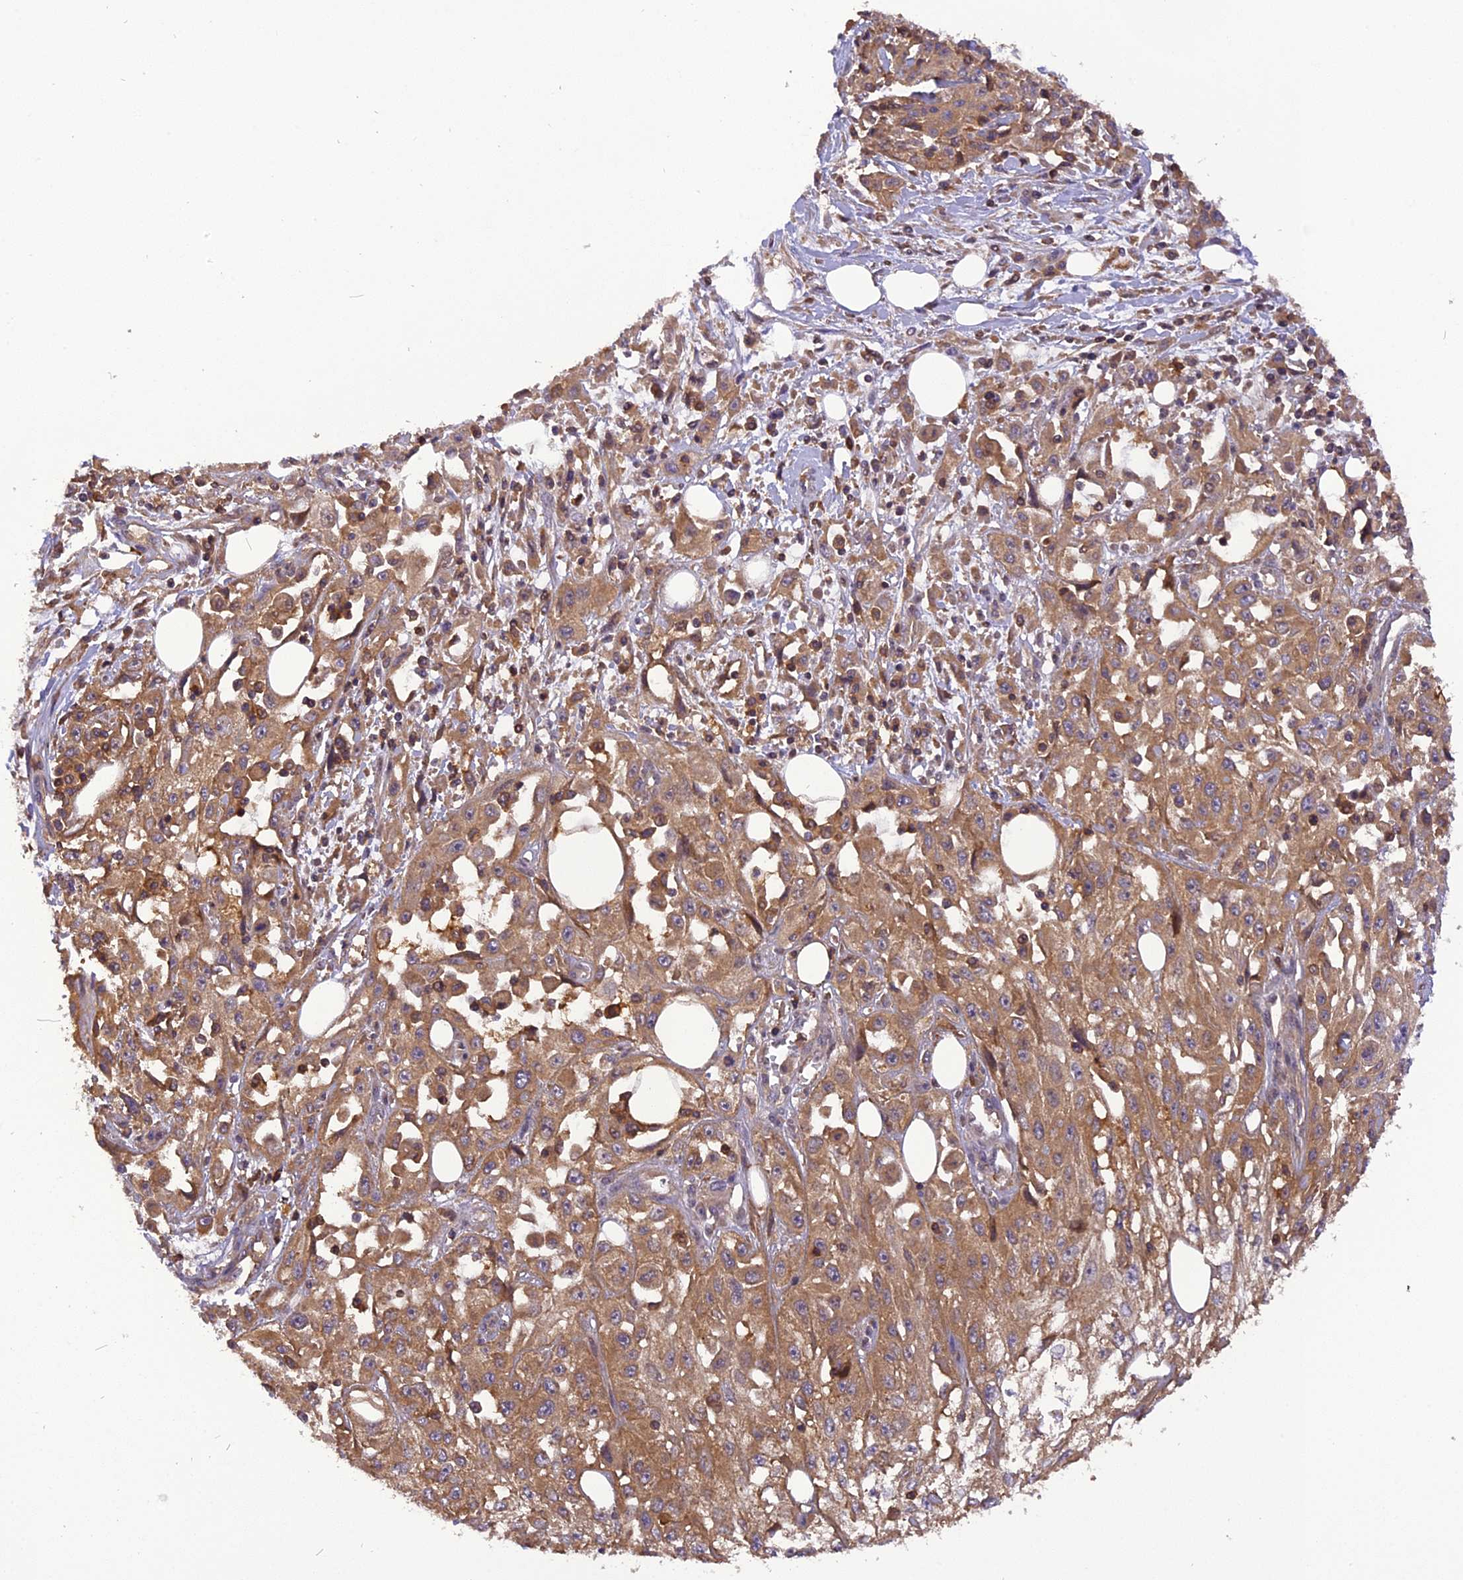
{"staining": {"intensity": "moderate", "quantity": ">75%", "location": "cytoplasmic/membranous"}, "tissue": "skin cancer", "cell_type": "Tumor cells", "image_type": "cancer", "snomed": [{"axis": "morphology", "description": "Squamous cell carcinoma, NOS"}, {"axis": "morphology", "description": "Squamous cell carcinoma, metastatic, NOS"}, {"axis": "topography", "description": "Skin"}, {"axis": "topography", "description": "Lymph node"}], "caption": "IHC micrograph of neoplastic tissue: skin metastatic squamous cell carcinoma stained using immunohistochemistry (IHC) demonstrates medium levels of moderate protein expression localized specifically in the cytoplasmic/membranous of tumor cells, appearing as a cytoplasmic/membranous brown color.", "gene": "STOML1", "patient": {"sex": "male", "age": 75}}